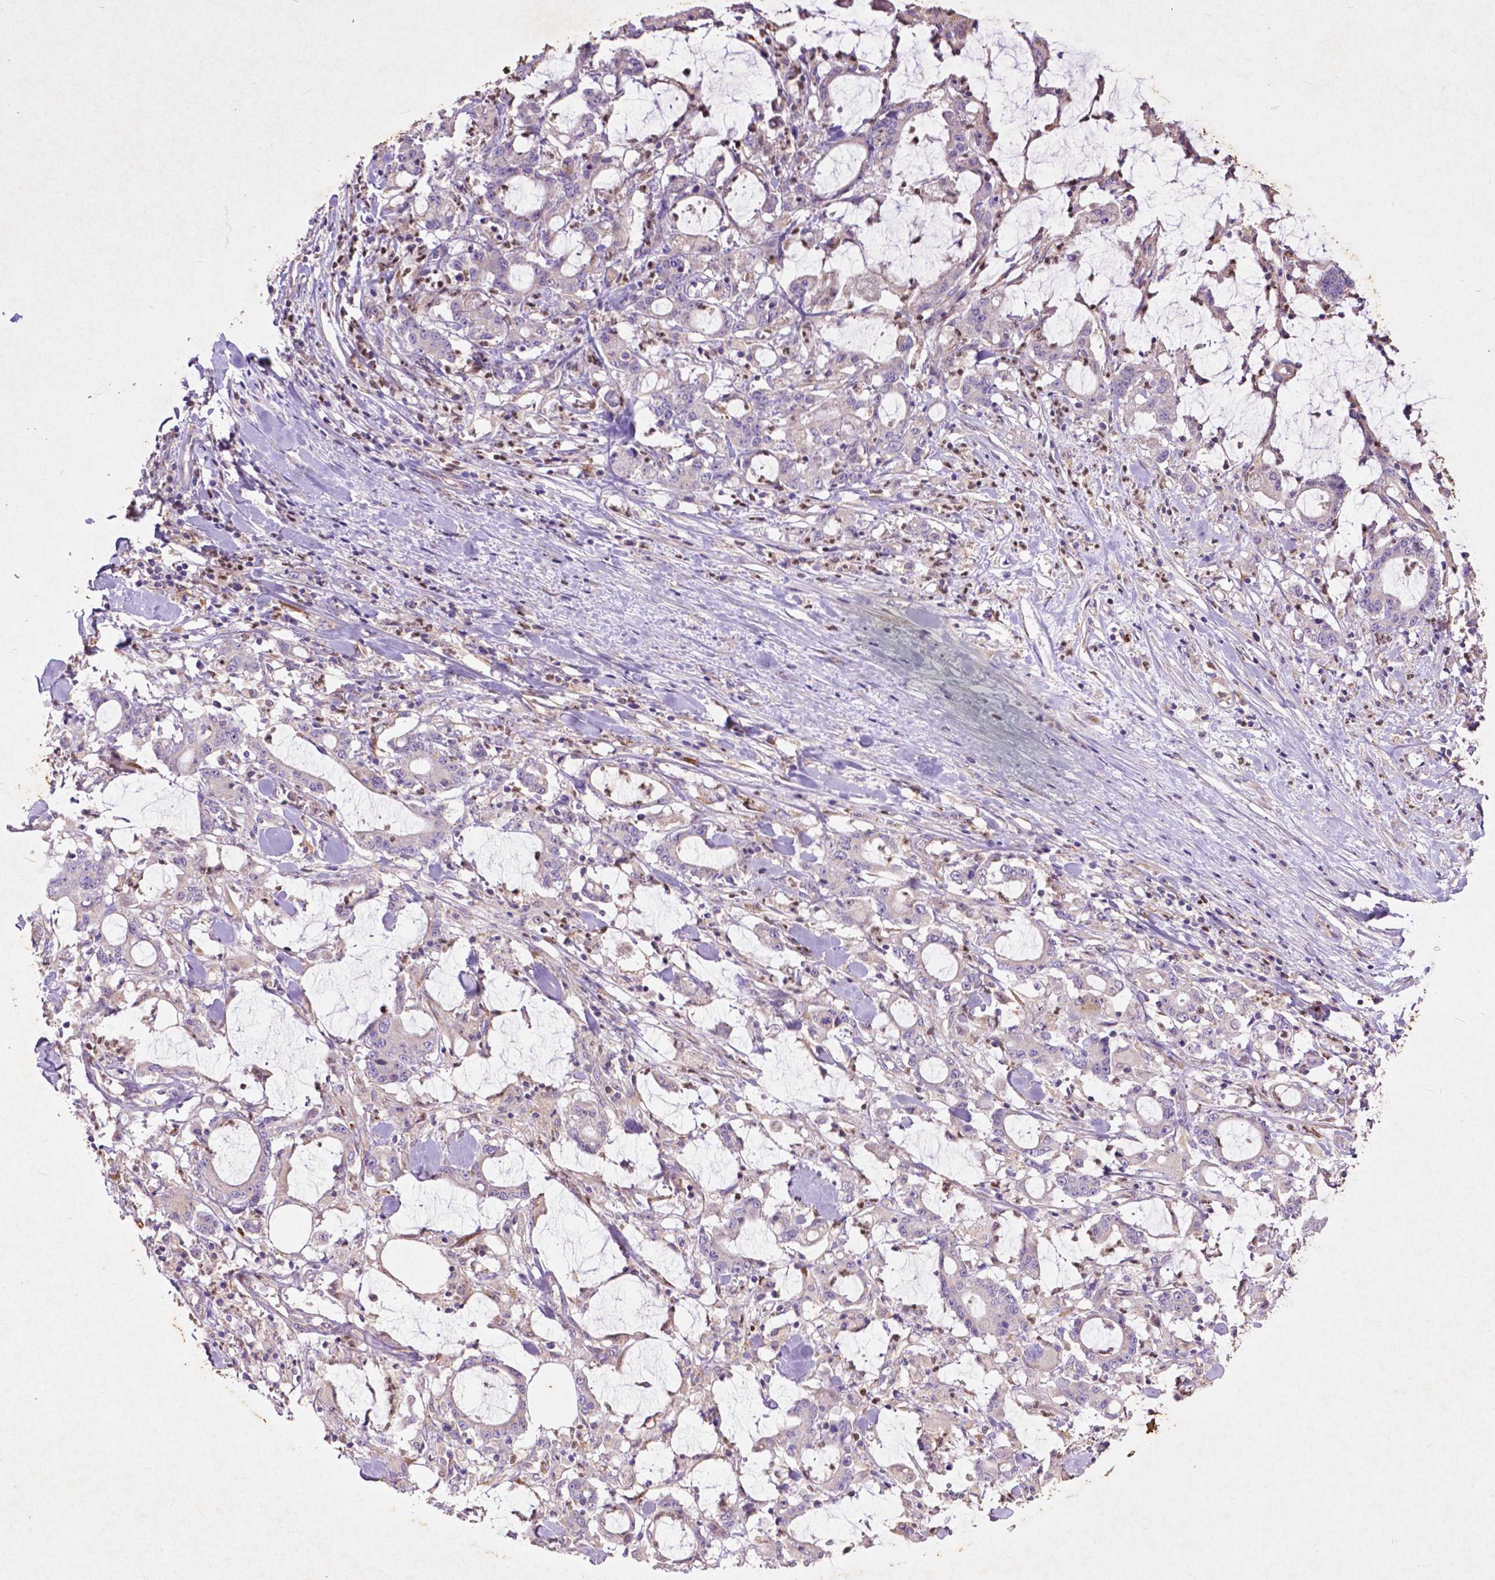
{"staining": {"intensity": "negative", "quantity": "none", "location": "none"}, "tissue": "stomach cancer", "cell_type": "Tumor cells", "image_type": "cancer", "snomed": [{"axis": "morphology", "description": "Adenocarcinoma, NOS"}, {"axis": "topography", "description": "Stomach, upper"}], "caption": "Immunohistochemistry (IHC) of human adenocarcinoma (stomach) shows no positivity in tumor cells.", "gene": "THEGL", "patient": {"sex": "male", "age": 68}}